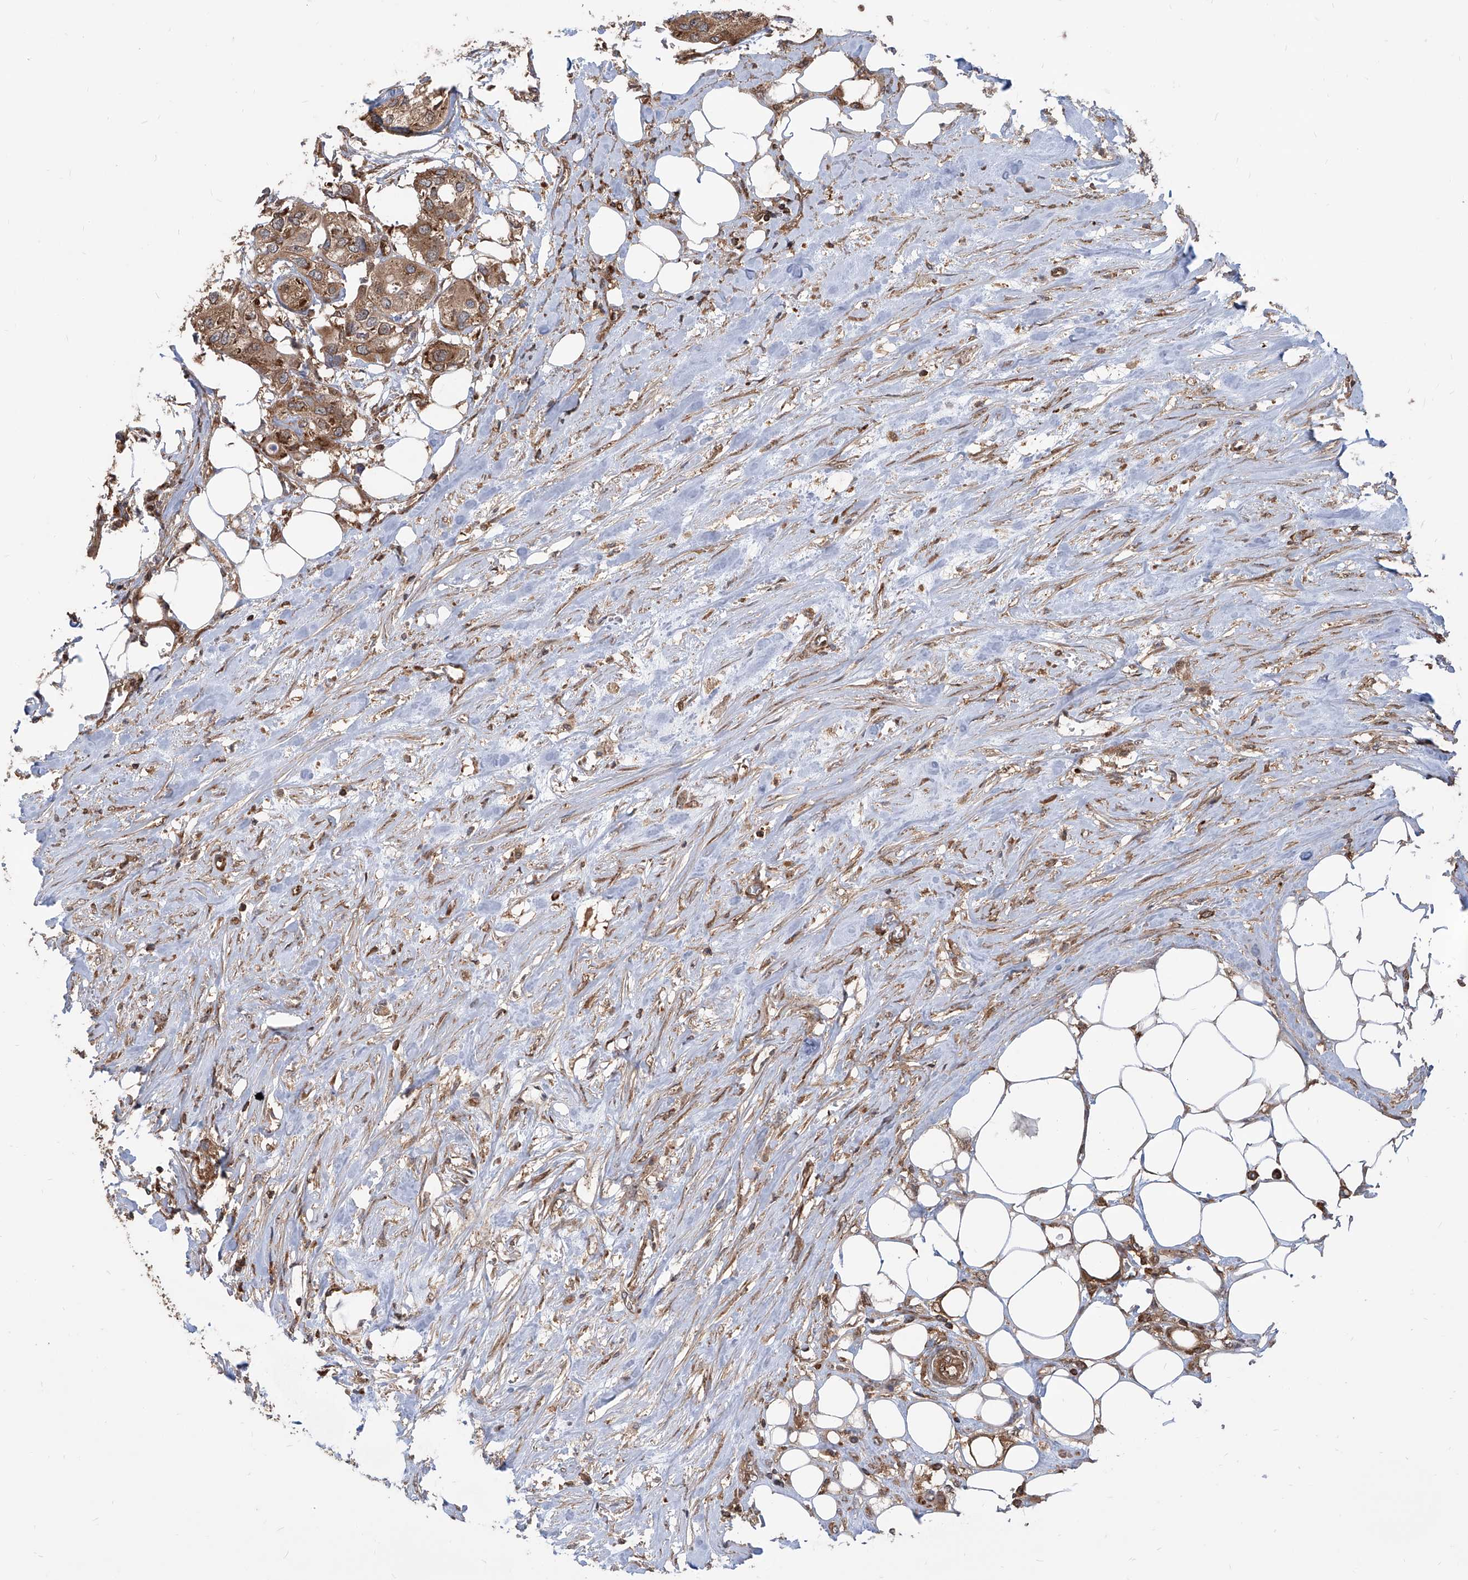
{"staining": {"intensity": "moderate", "quantity": ">75%", "location": "cytoplasmic/membranous"}, "tissue": "urothelial cancer", "cell_type": "Tumor cells", "image_type": "cancer", "snomed": [{"axis": "morphology", "description": "Urothelial carcinoma, High grade"}, {"axis": "topography", "description": "Urinary bladder"}], "caption": "Protein staining of high-grade urothelial carcinoma tissue demonstrates moderate cytoplasmic/membranous positivity in about >75% of tumor cells.", "gene": "MAGED2", "patient": {"sex": "male", "age": 64}}